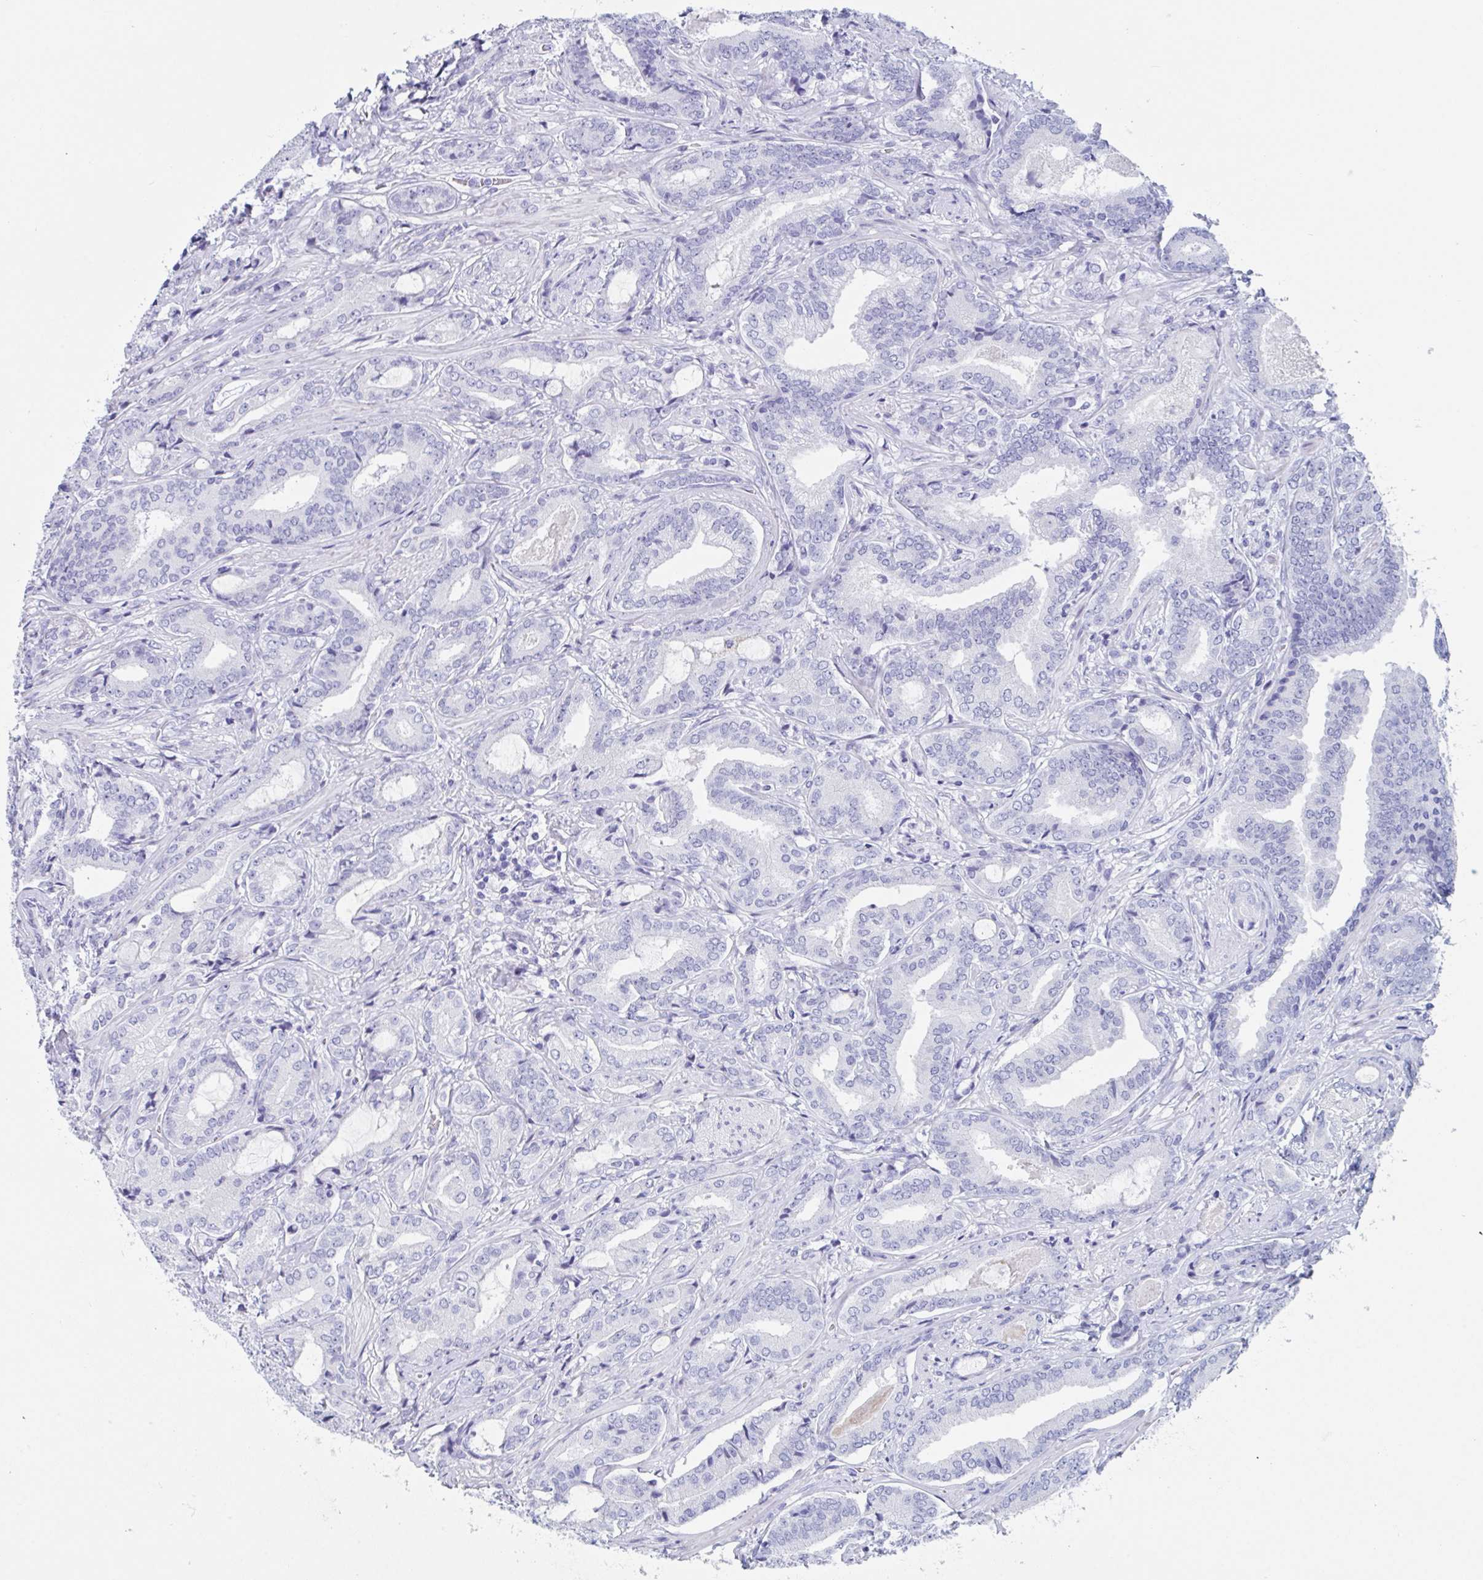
{"staining": {"intensity": "negative", "quantity": "none", "location": "none"}, "tissue": "prostate cancer", "cell_type": "Tumor cells", "image_type": "cancer", "snomed": [{"axis": "morphology", "description": "Adenocarcinoma, High grade"}, {"axis": "topography", "description": "Prostate"}], "caption": "Immunohistochemistry (IHC) of human prostate cancer (adenocarcinoma (high-grade)) exhibits no expression in tumor cells.", "gene": "ZPBP", "patient": {"sex": "male", "age": 62}}